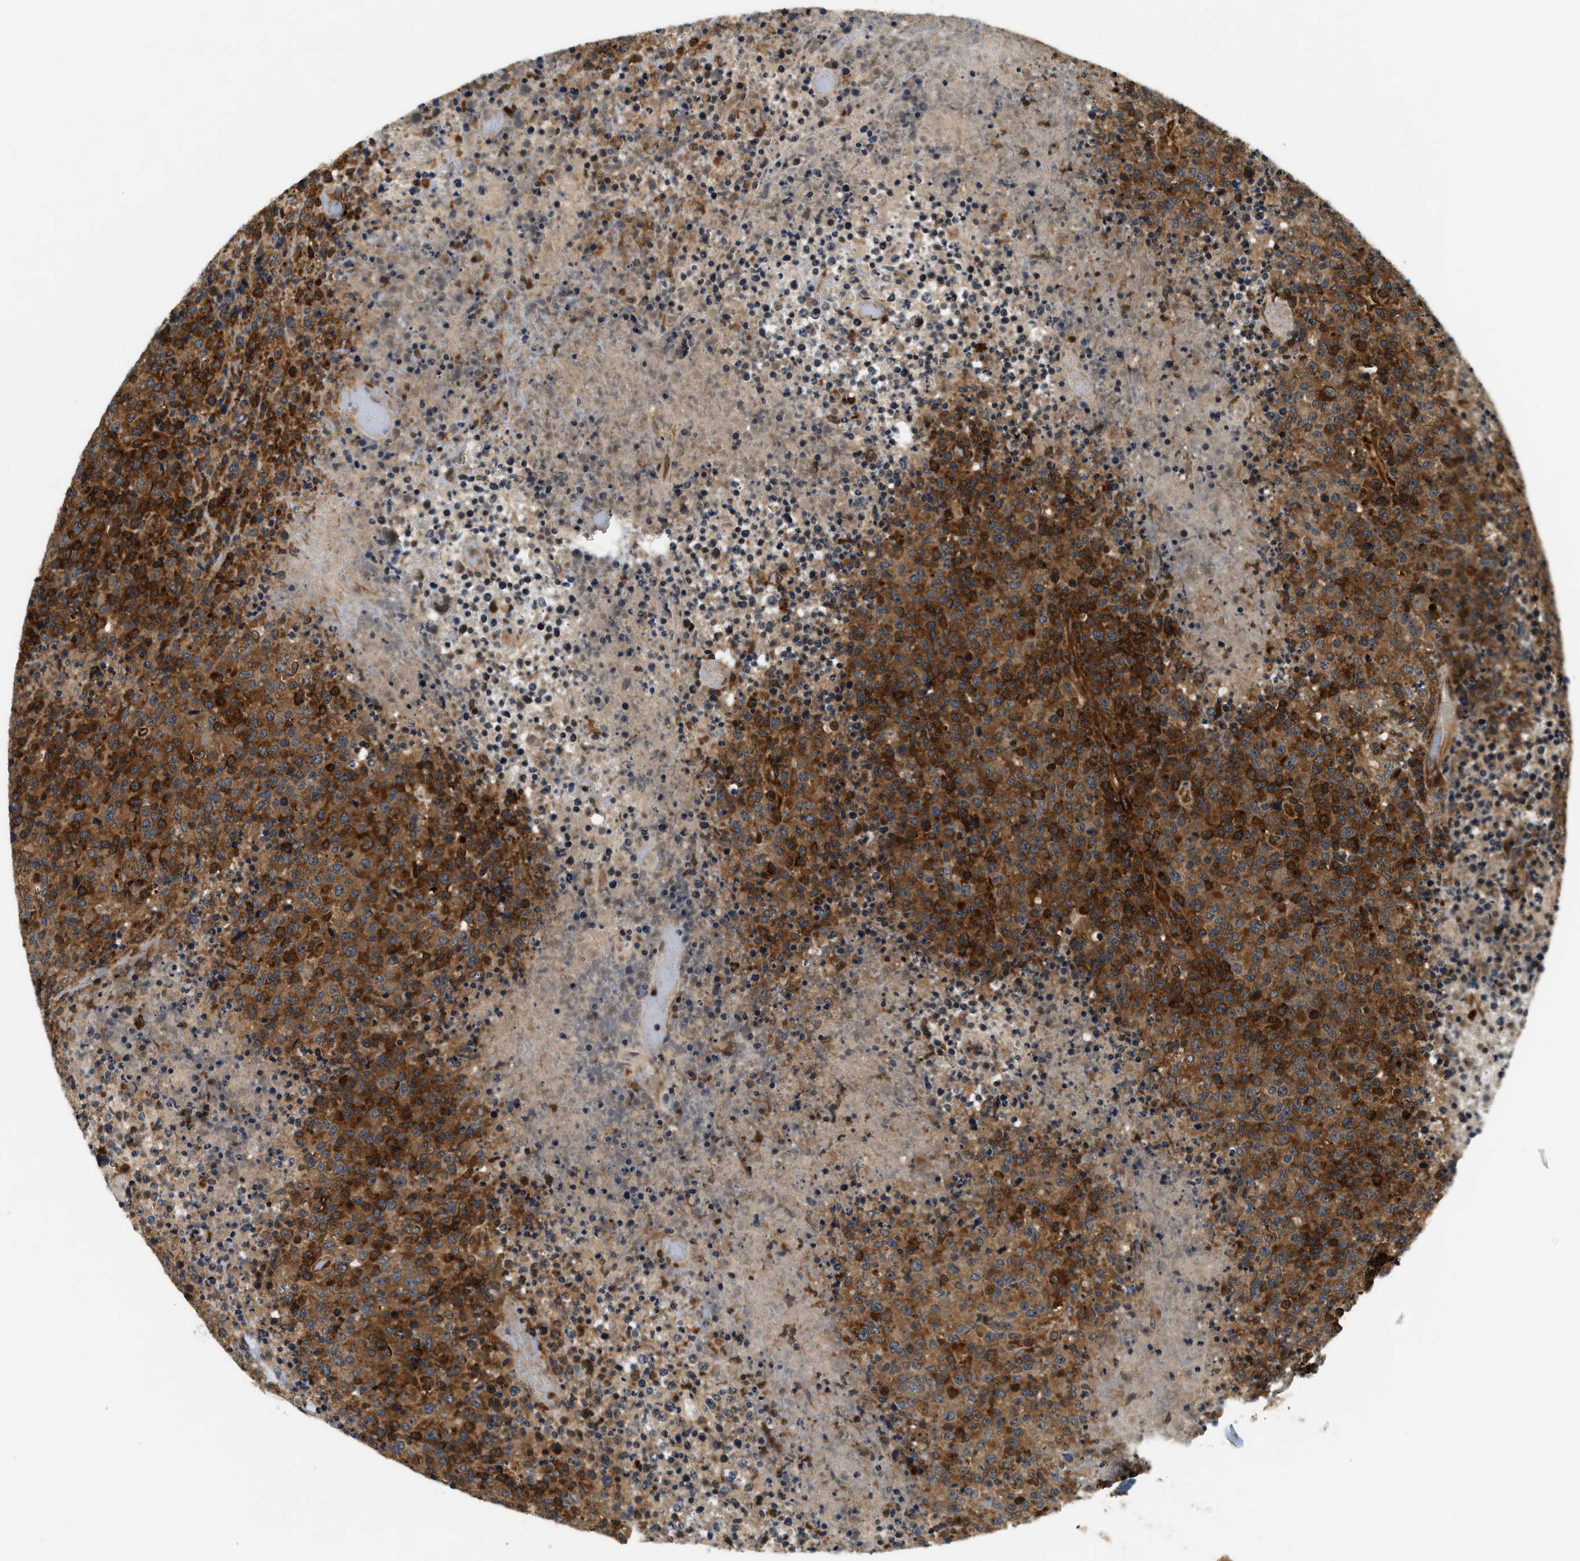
{"staining": {"intensity": "strong", "quantity": ">75%", "location": "cytoplasmic/membranous"}, "tissue": "lymphoma", "cell_type": "Tumor cells", "image_type": "cancer", "snomed": [{"axis": "morphology", "description": "Malignant lymphoma, non-Hodgkin's type, High grade"}, {"axis": "topography", "description": "Lymph node"}], "caption": "A high-resolution micrograph shows immunohistochemistry (IHC) staining of malignant lymphoma, non-Hodgkin's type (high-grade), which demonstrates strong cytoplasmic/membranous staining in about >75% of tumor cells. (Brightfield microscopy of DAB IHC at high magnification).", "gene": "SAMD9", "patient": {"sex": "male", "age": 13}}